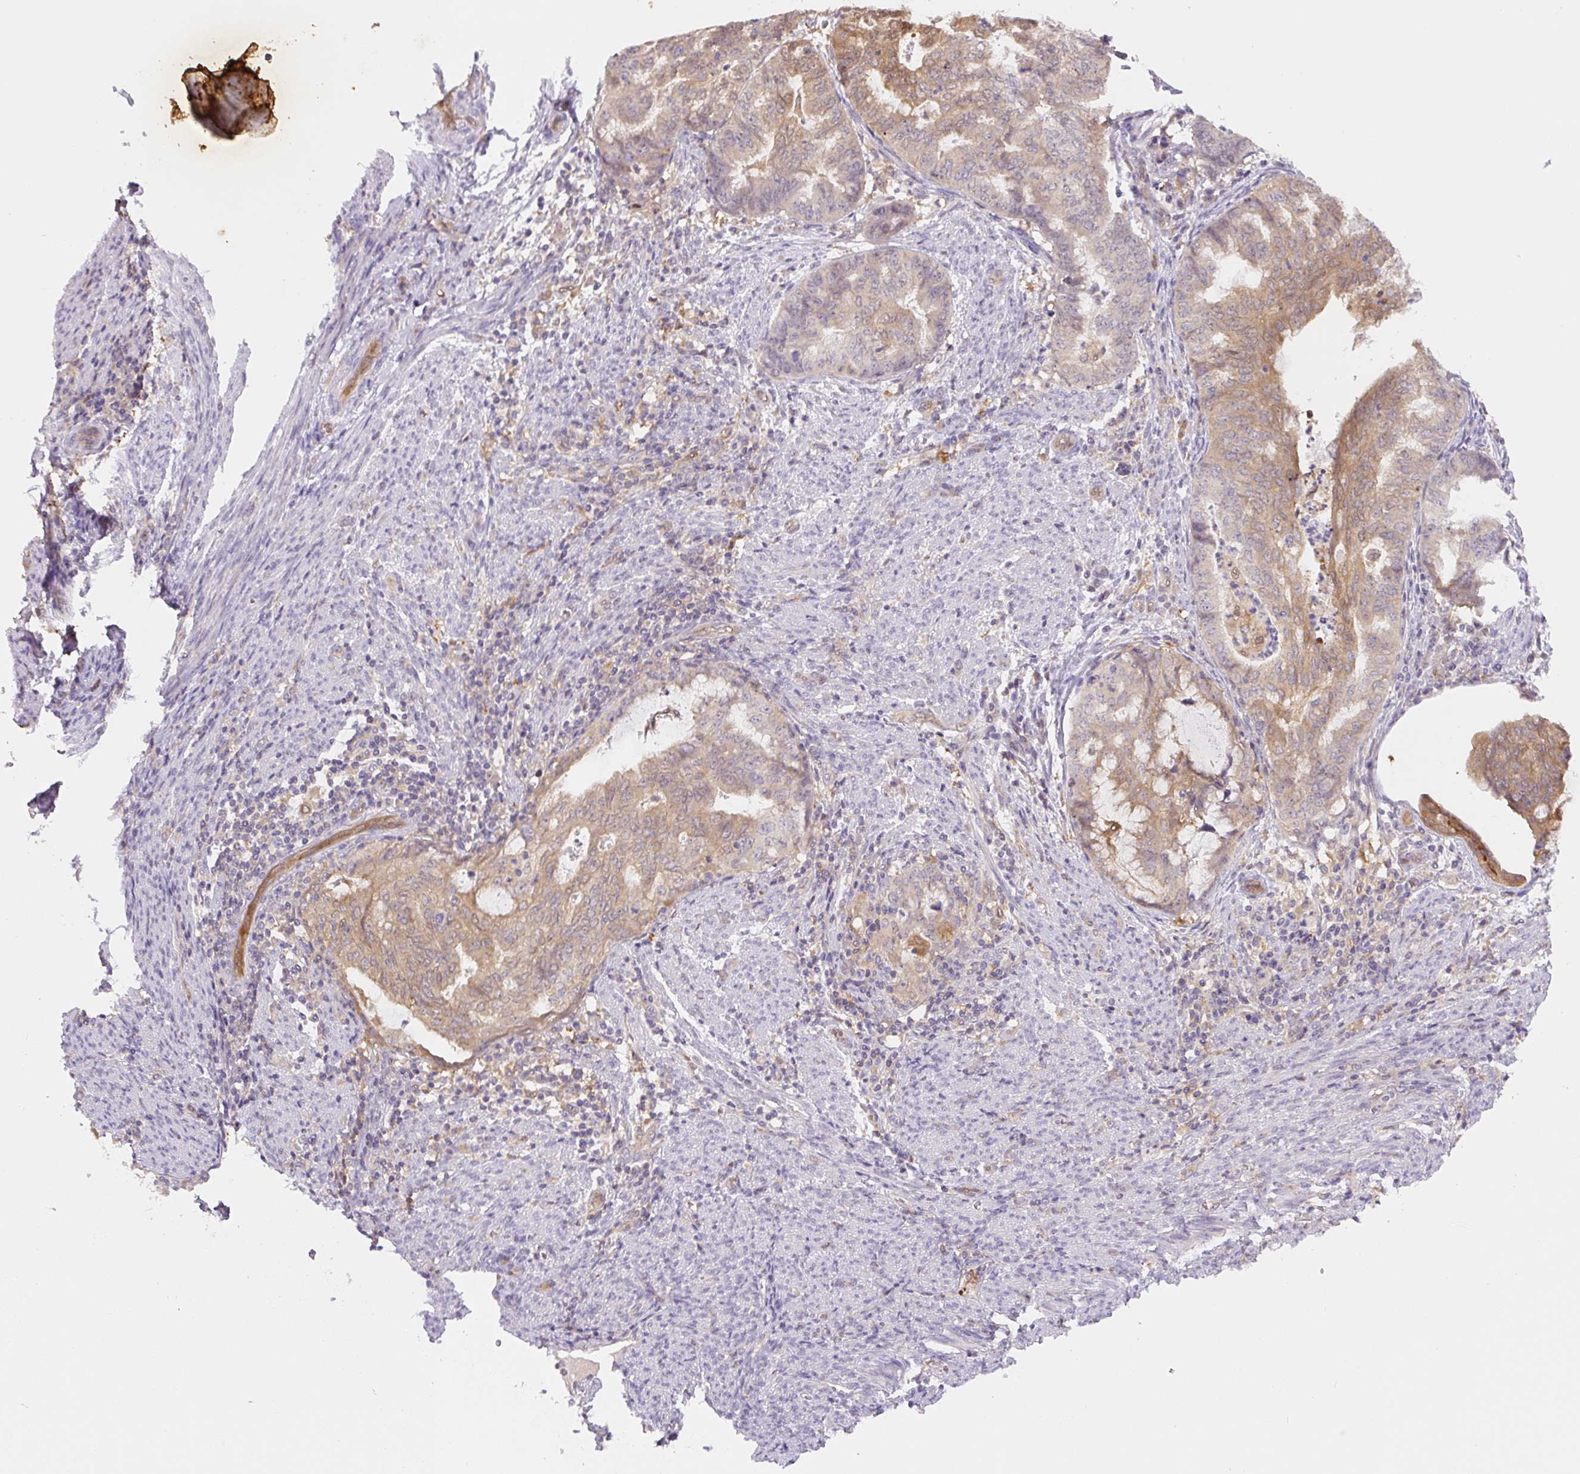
{"staining": {"intensity": "moderate", "quantity": "25%-75%", "location": "cytoplasmic/membranous"}, "tissue": "endometrial cancer", "cell_type": "Tumor cells", "image_type": "cancer", "snomed": [{"axis": "morphology", "description": "Adenocarcinoma, NOS"}, {"axis": "topography", "description": "Endometrium"}], "caption": "Moderate cytoplasmic/membranous protein expression is appreciated in about 25%-75% of tumor cells in endometrial cancer (adenocarcinoma).", "gene": "SPSB2", "patient": {"sex": "female", "age": 79}}